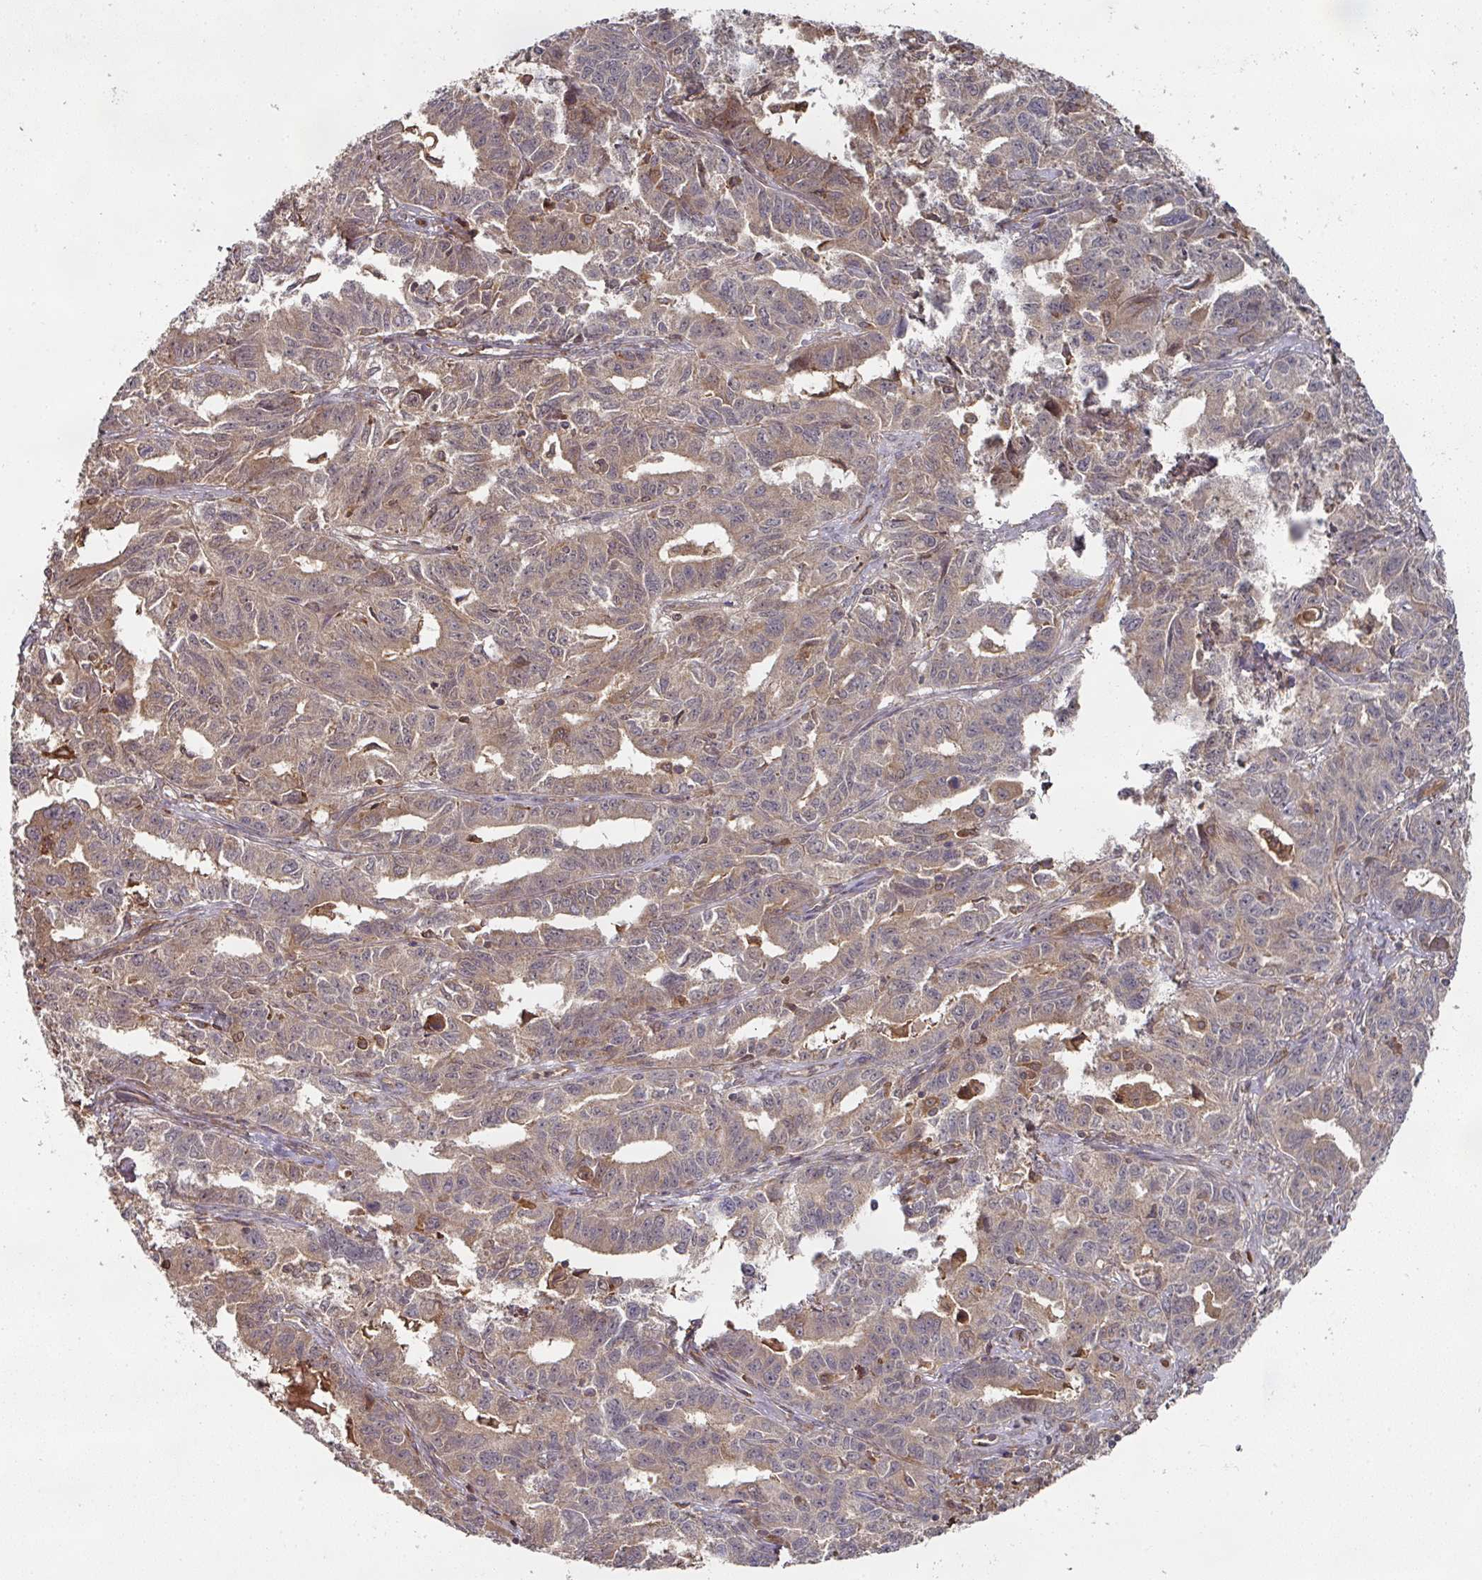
{"staining": {"intensity": "weak", "quantity": ">75%", "location": "cytoplasmic/membranous"}, "tissue": "ovarian cancer", "cell_type": "Tumor cells", "image_type": "cancer", "snomed": [{"axis": "morphology", "description": "Adenocarcinoma, NOS"}, {"axis": "morphology", "description": "Carcinoma, endometroid"}, {"axis": "topography", "description": "Ovary"}], "caption": "About >75% of tumor cells in adenocarcinoma (ovarian) reveal weak cytoplasmic/membranous protein expression as visualized by brown immunohistochemical staining.", "gene": "CEP95", "patient": {"sex": "female", "age": 72}}